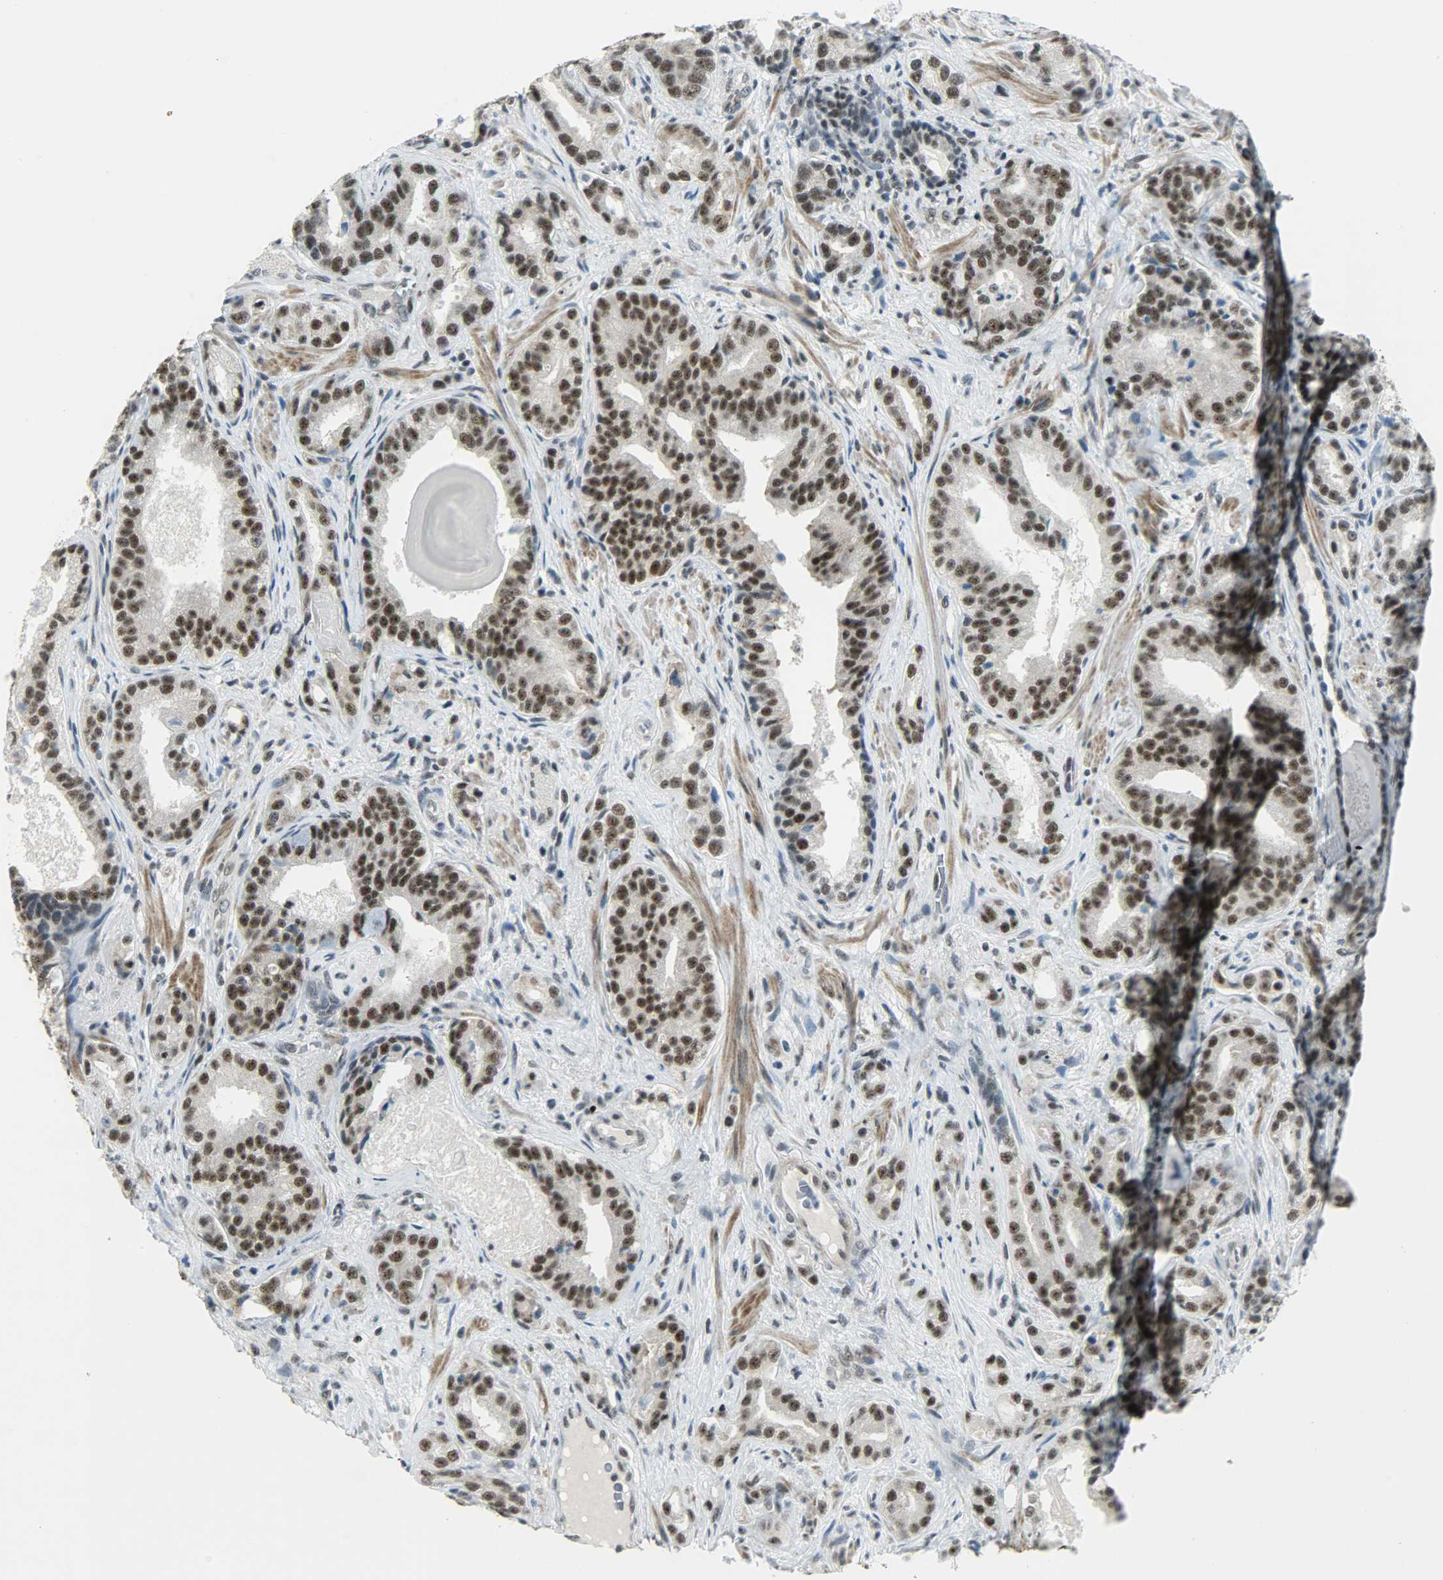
{"staining": {"intensity": "strong", "quantity": ">75%", "location": "nuclear"}, "tissue": "prostate cancer", "cell_type": "Tumor cells", "image_type": "cancer", "snomed": [{"axis": "morphology", "description": "Adenocarcinoma, Low grade"}, {"axis": "topography", "description": "Prostate"}], "caption": "Protein analysis of adenocarcinoma (low-grade) (prostate) tissue demonstrates strong nuclear expression in about >75% of tumor cells.", "gene": "SUGP1", "patient": {"sex": "male", "age": 63}}